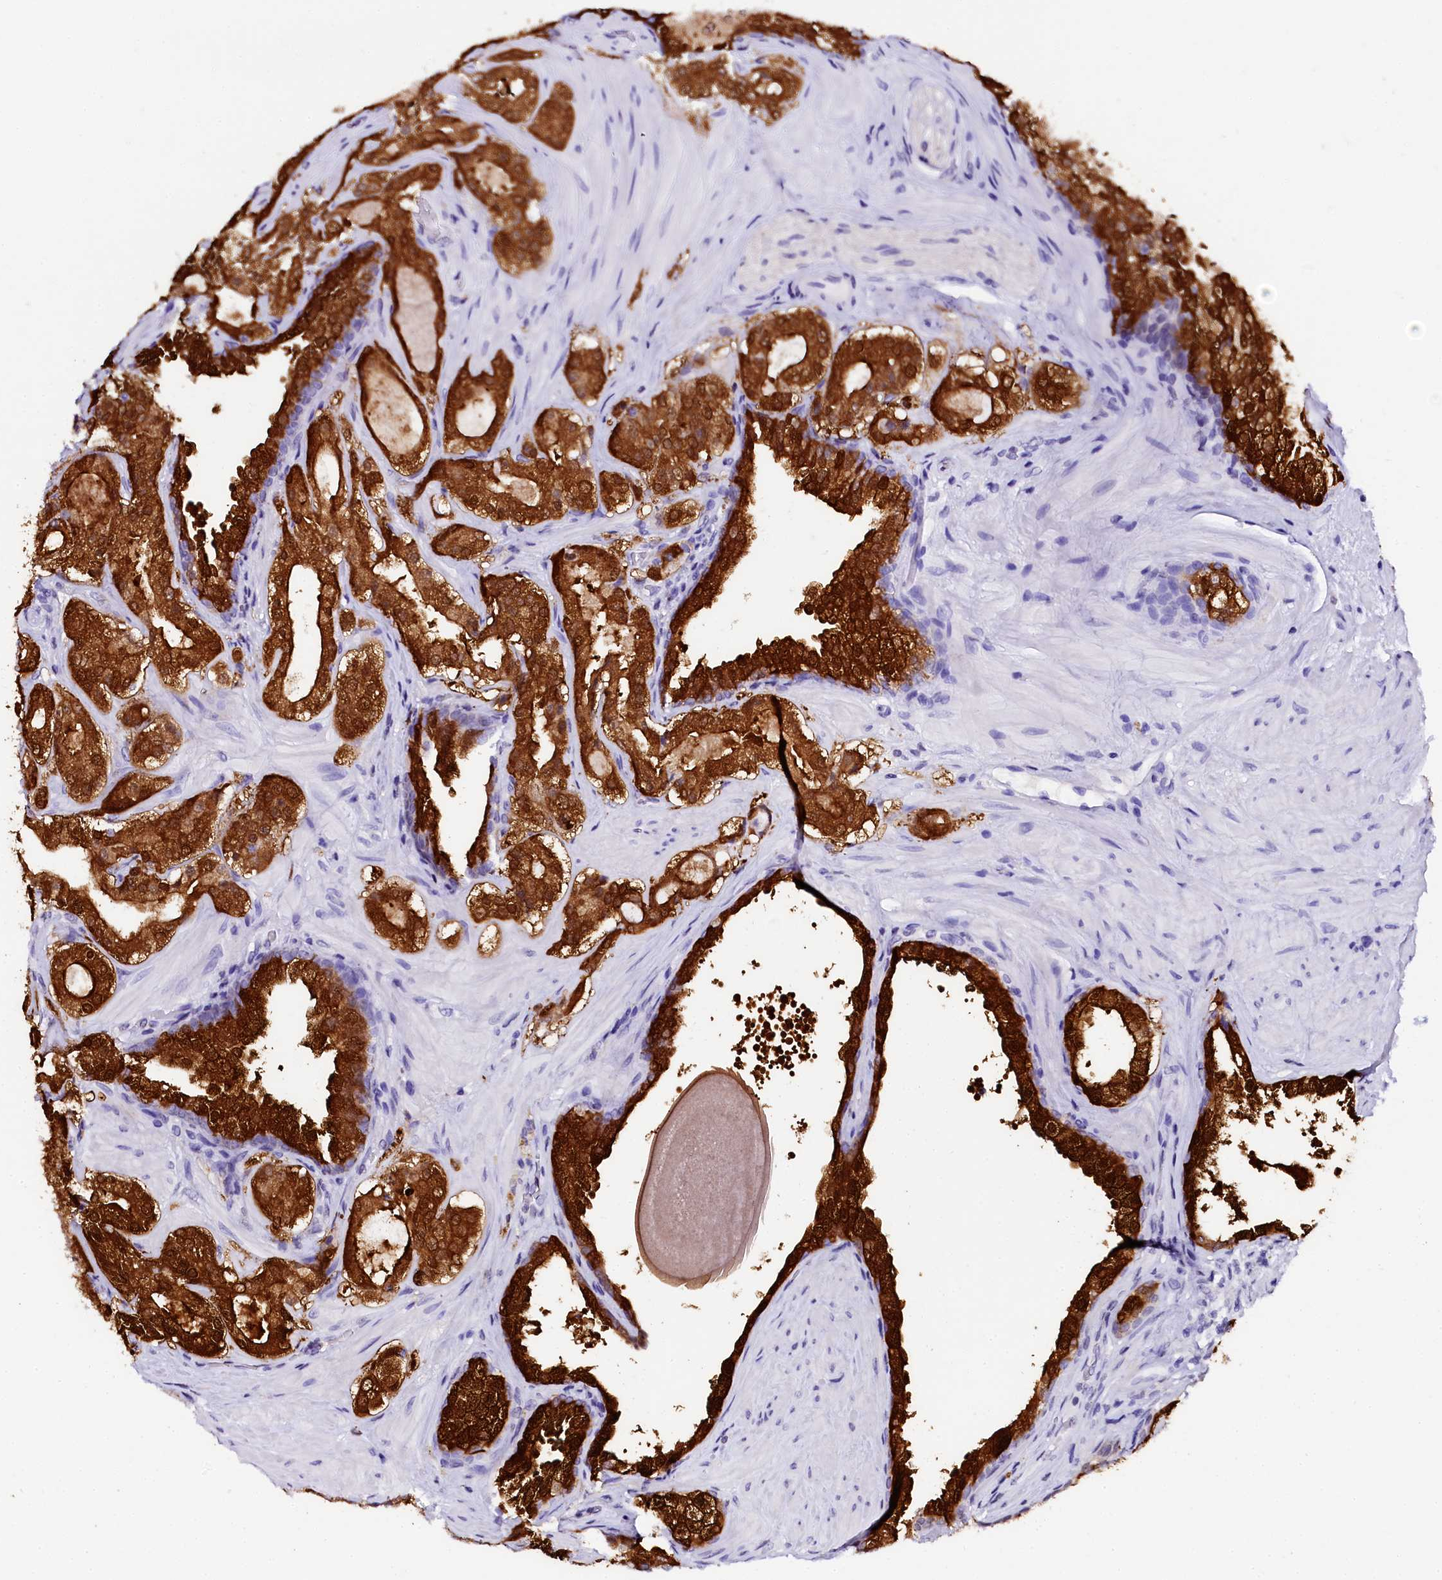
{"staining": {"intensity": "strong", "quantity": ">75%", "location": "cytoplasmic/membranous"}, "tissue": "prostate cancer", "cell_type": "Tumor cells", "image_type": "cancer", "snomed": [{"axis": "morphology", "description": "Adenocarcinoma, High grade"}, {"axis": "topography", "description": "Prostate"}], "caption": "Protein staining of prostate cancer (high-grade adenocarcinoma) tissue reveals strong cytoplasmic/membranous staining in about >75% of tumor cells.", "gene": "SORD", "patient": {"sex": "male", "age": 65}}